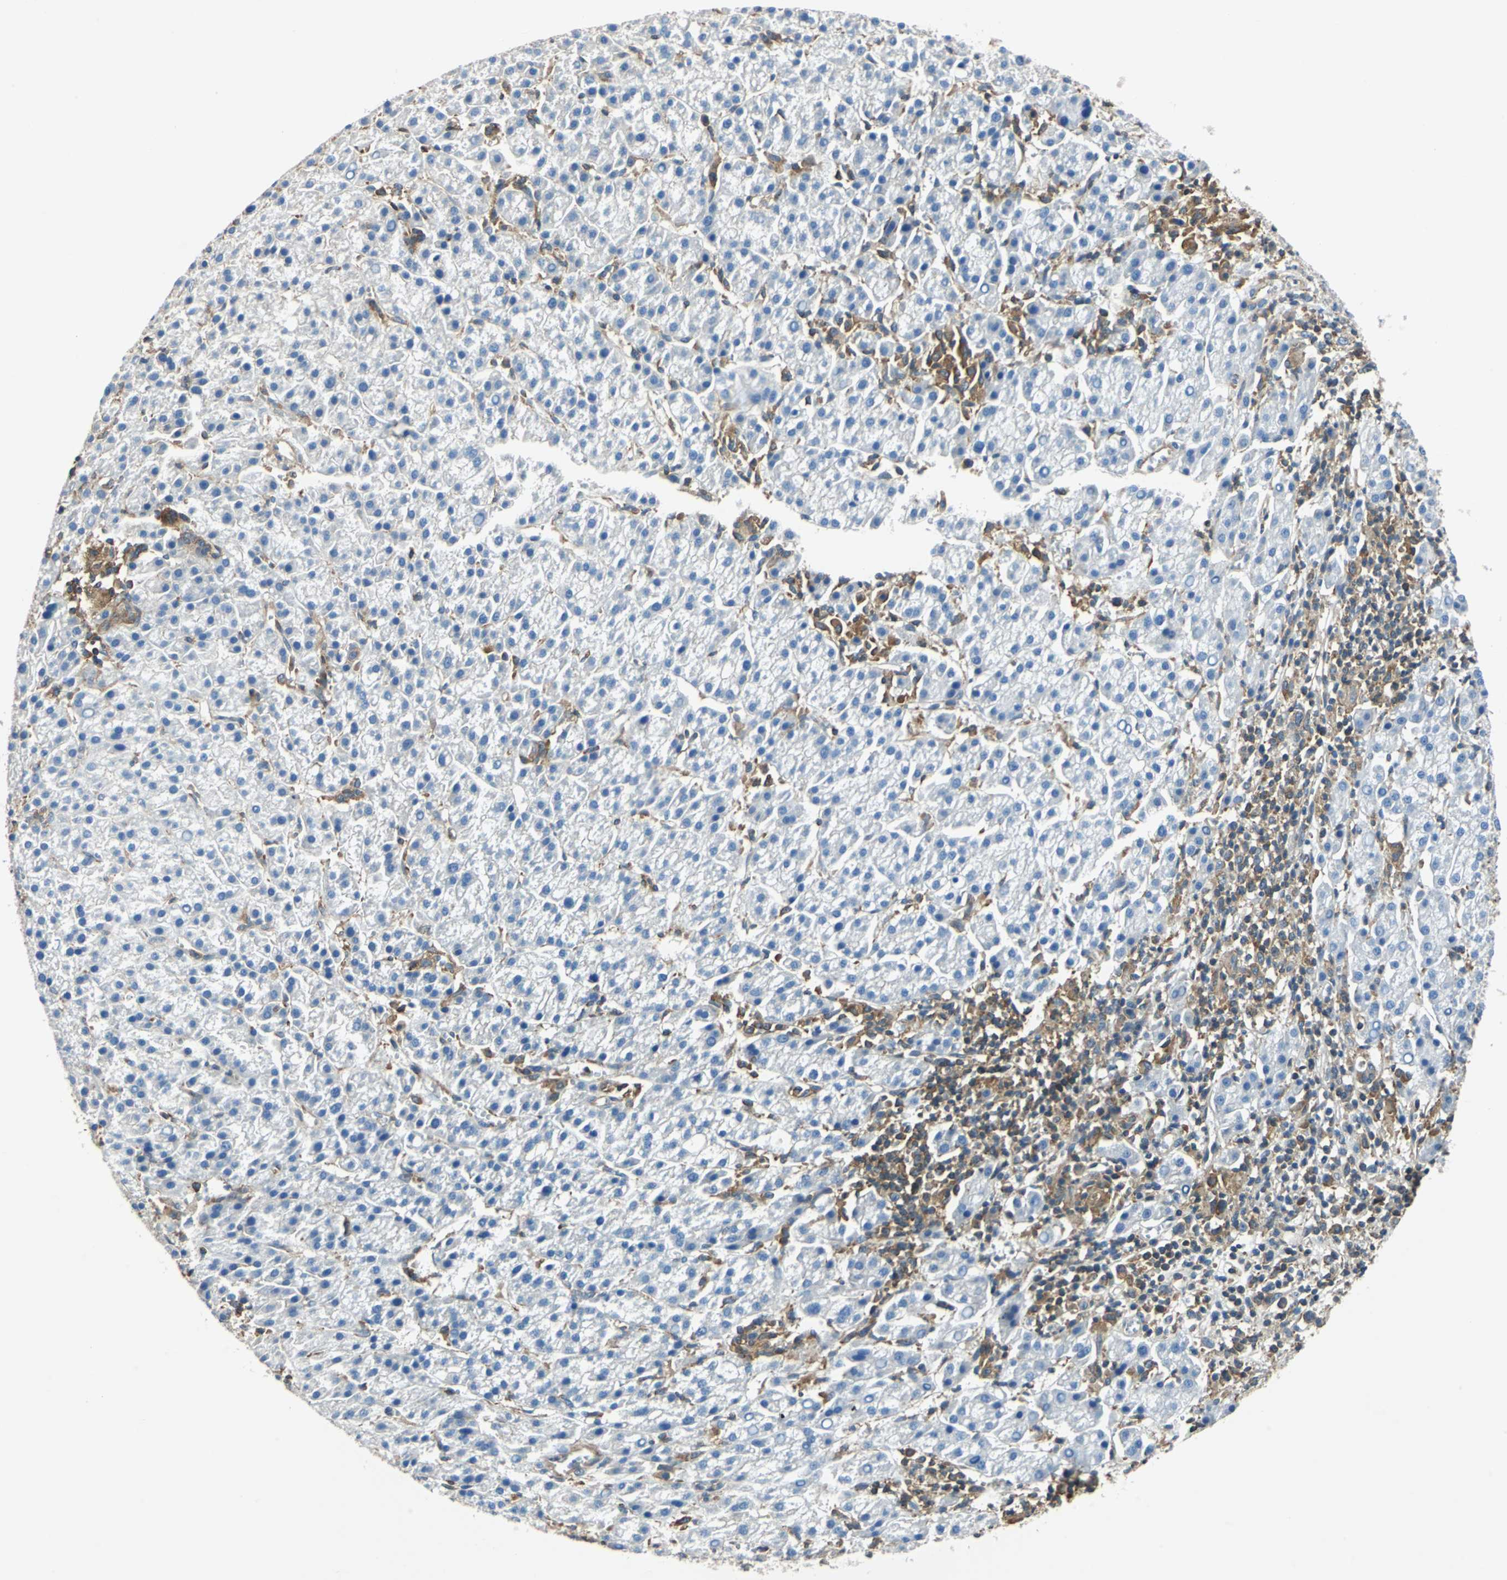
{"staining": {"intensity": "negative", "quantity": "none", "location": "none"}, "tissue": "liver cancer", "cell_type": "Tumor cells", "image_type": "cancer", "snomed": [{"axis": "morphology", "description": "Carcinoma, Hepatocellular, NOS"}, {"axis": "topography", "description": "Liver"}], "caption": "IHC image of neoplastic tissue: human liver hepatocellular carcinoma stained with DAB (3,3'-diaminobenzidine) reveals no significant protein staining in tumor cells.", "gene": "ARPC3", "patient": {"sex": "female", "age": 58}}